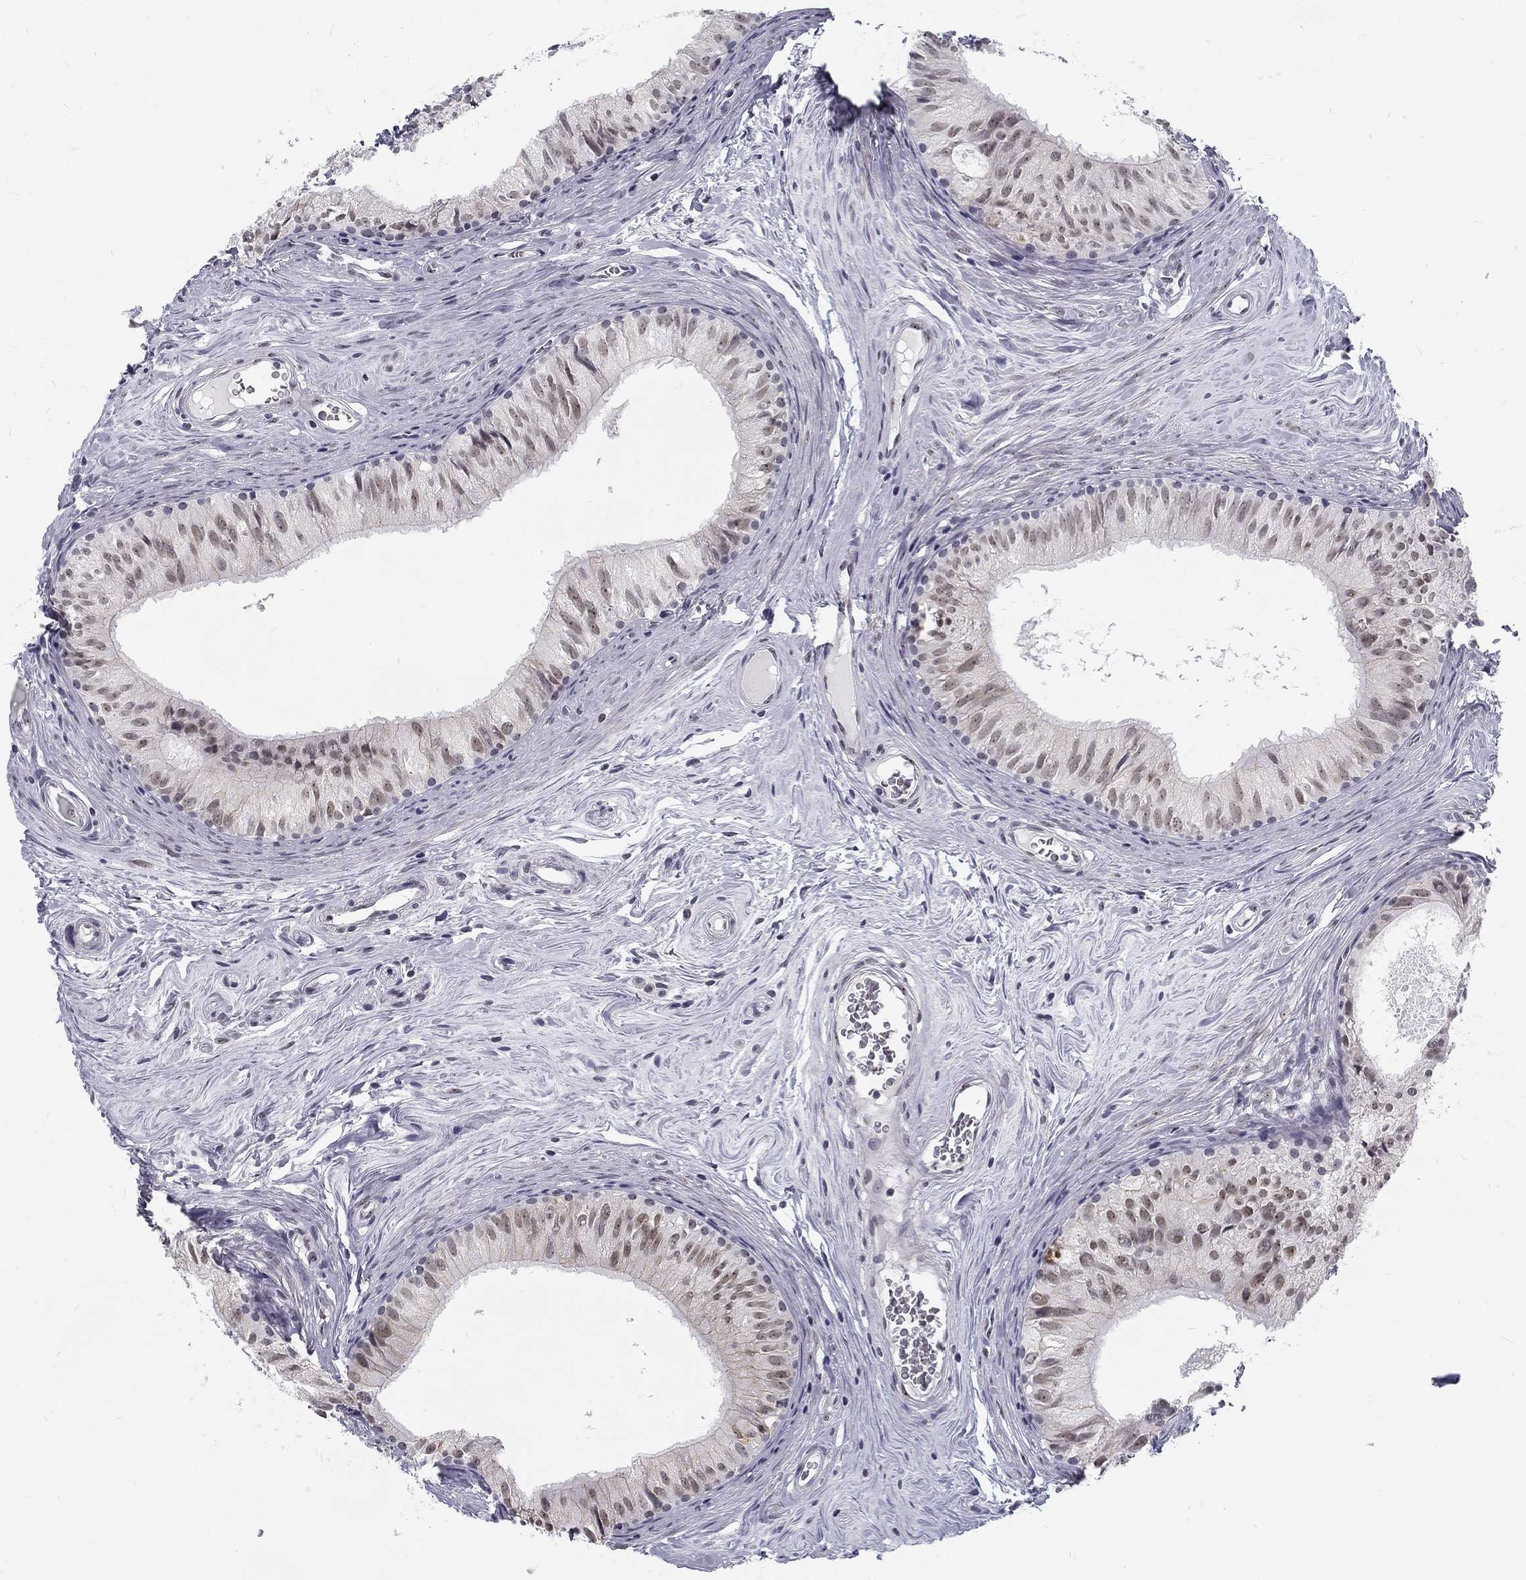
{"staining": {"intensity": "weak", "quantity": "25%-75%", "location": "nuclear"}, "tissue": "epididymis", "cell_type": "Glandular cells", "image_type": "normal", "snomed": [{"axis": "morphology", "description": "Normal tissue, NOS"}, {"axis": "topography", "description": "Epididymis"}], "caption": "Benign epididymis was stained to show a protein in brown. There is low levels of weak nuclear expression in about 25%-75% of glandular cells.", "gene": "SNORC", "patient": {"sex": "male", "age": 52}}